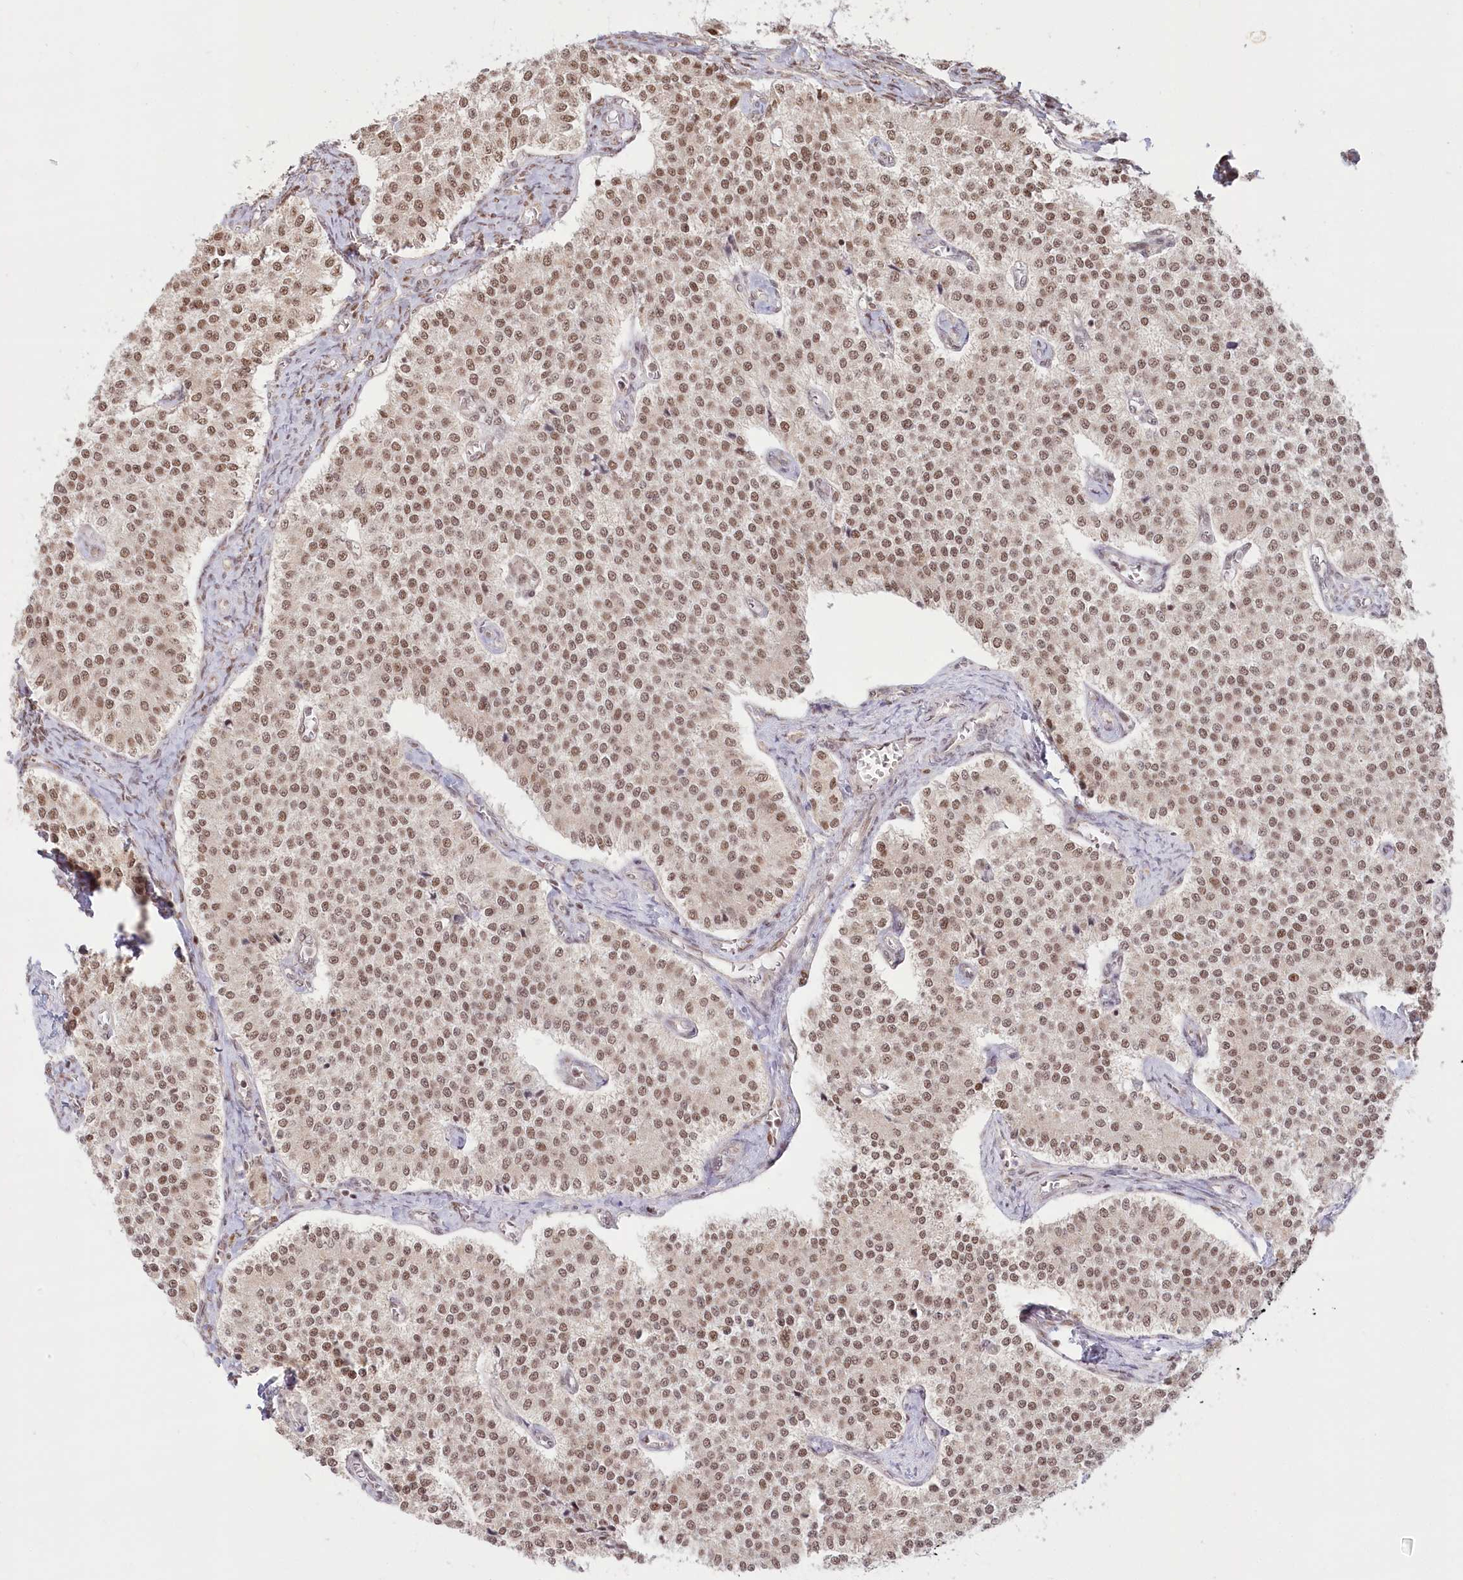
{"staining": {"intensity": "moderate", "quantity": ">75%", "location": "nuclear"}, "tissue": "carcinoid", "cell_type": "Tumor cells", "image_type": "cancer", "snomed": [{"axis": "morphology", "description": "Carcinoid, malignant, NOS"}, {"axis": "topography", "description": "Colon"}], "caption": "Immunohistochemistry (IHC) image of carcinoid stained for a protein (brown), which demonstrates medium levels of moderate nuclear staining in approximately >75% of tumor cells.", "gene": "PYURF", "patient": {"sex": "female", "age": 52}}